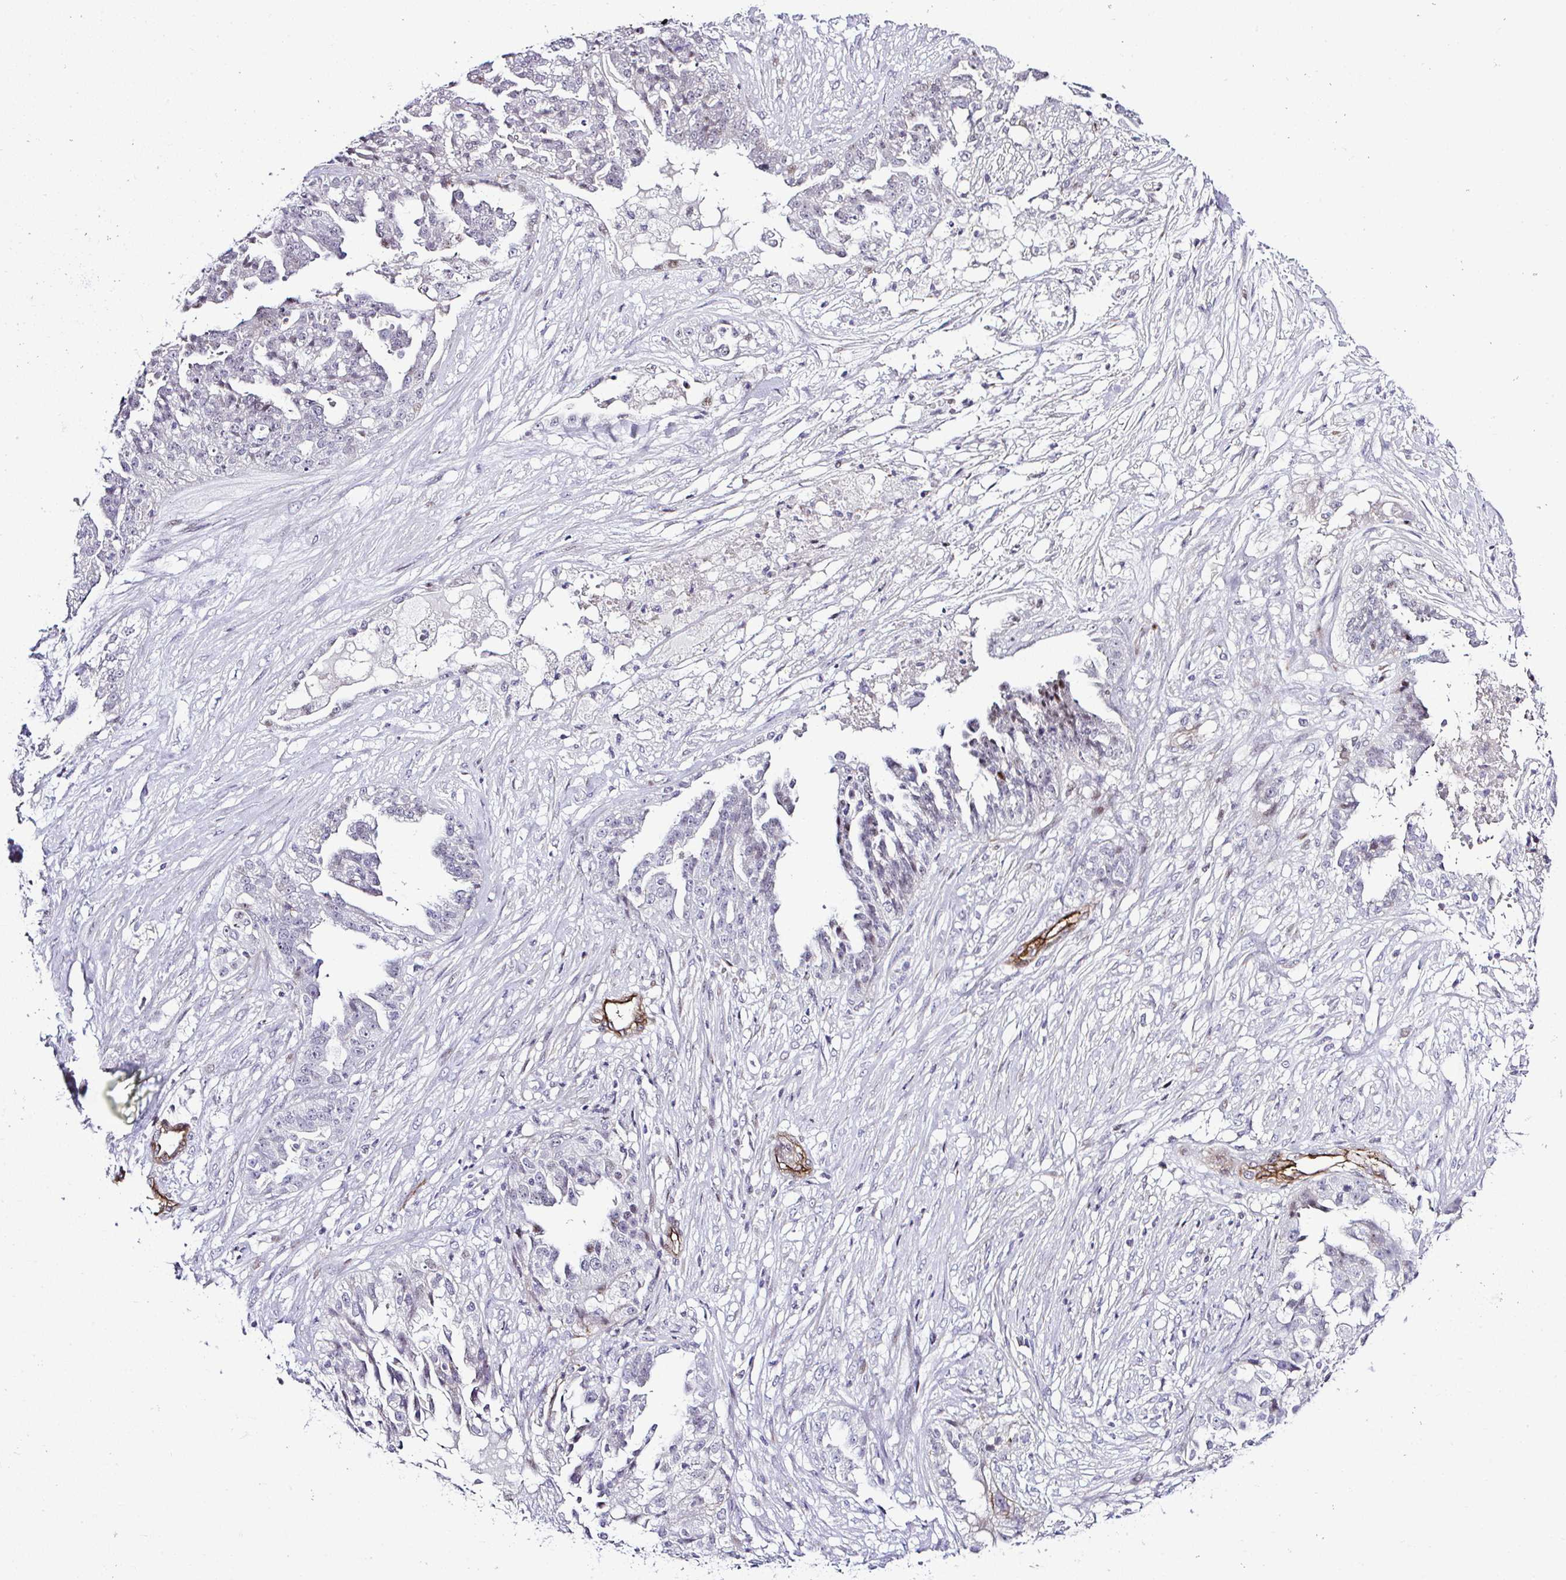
{"staining": {"intensity": "negative", "quantity": "none", "location": "none"}, "tissue": "ovarian cancer", "cell_type": "Tumor cells", "image_type": "cancer", "snomed": [{"axis": "morphology", "description": "Cystadenocarcinoma, serous, NOS"}, {"axis": "topography", "description": "Ovary"}], "caption": "This histopathology image is of serous cystadenocarcinoma (ovarian) stained with immunohistochemistry (IHC) to label a protein in brown with the nuclei are counter-stained blue. There is no staining in tumor cells. (DAB immunohistochemistry (IHC) visualized using brightfield microscopy, high magnification).", "gene": "FBXO34", "patient": {"sex": "female", "age": 58}}